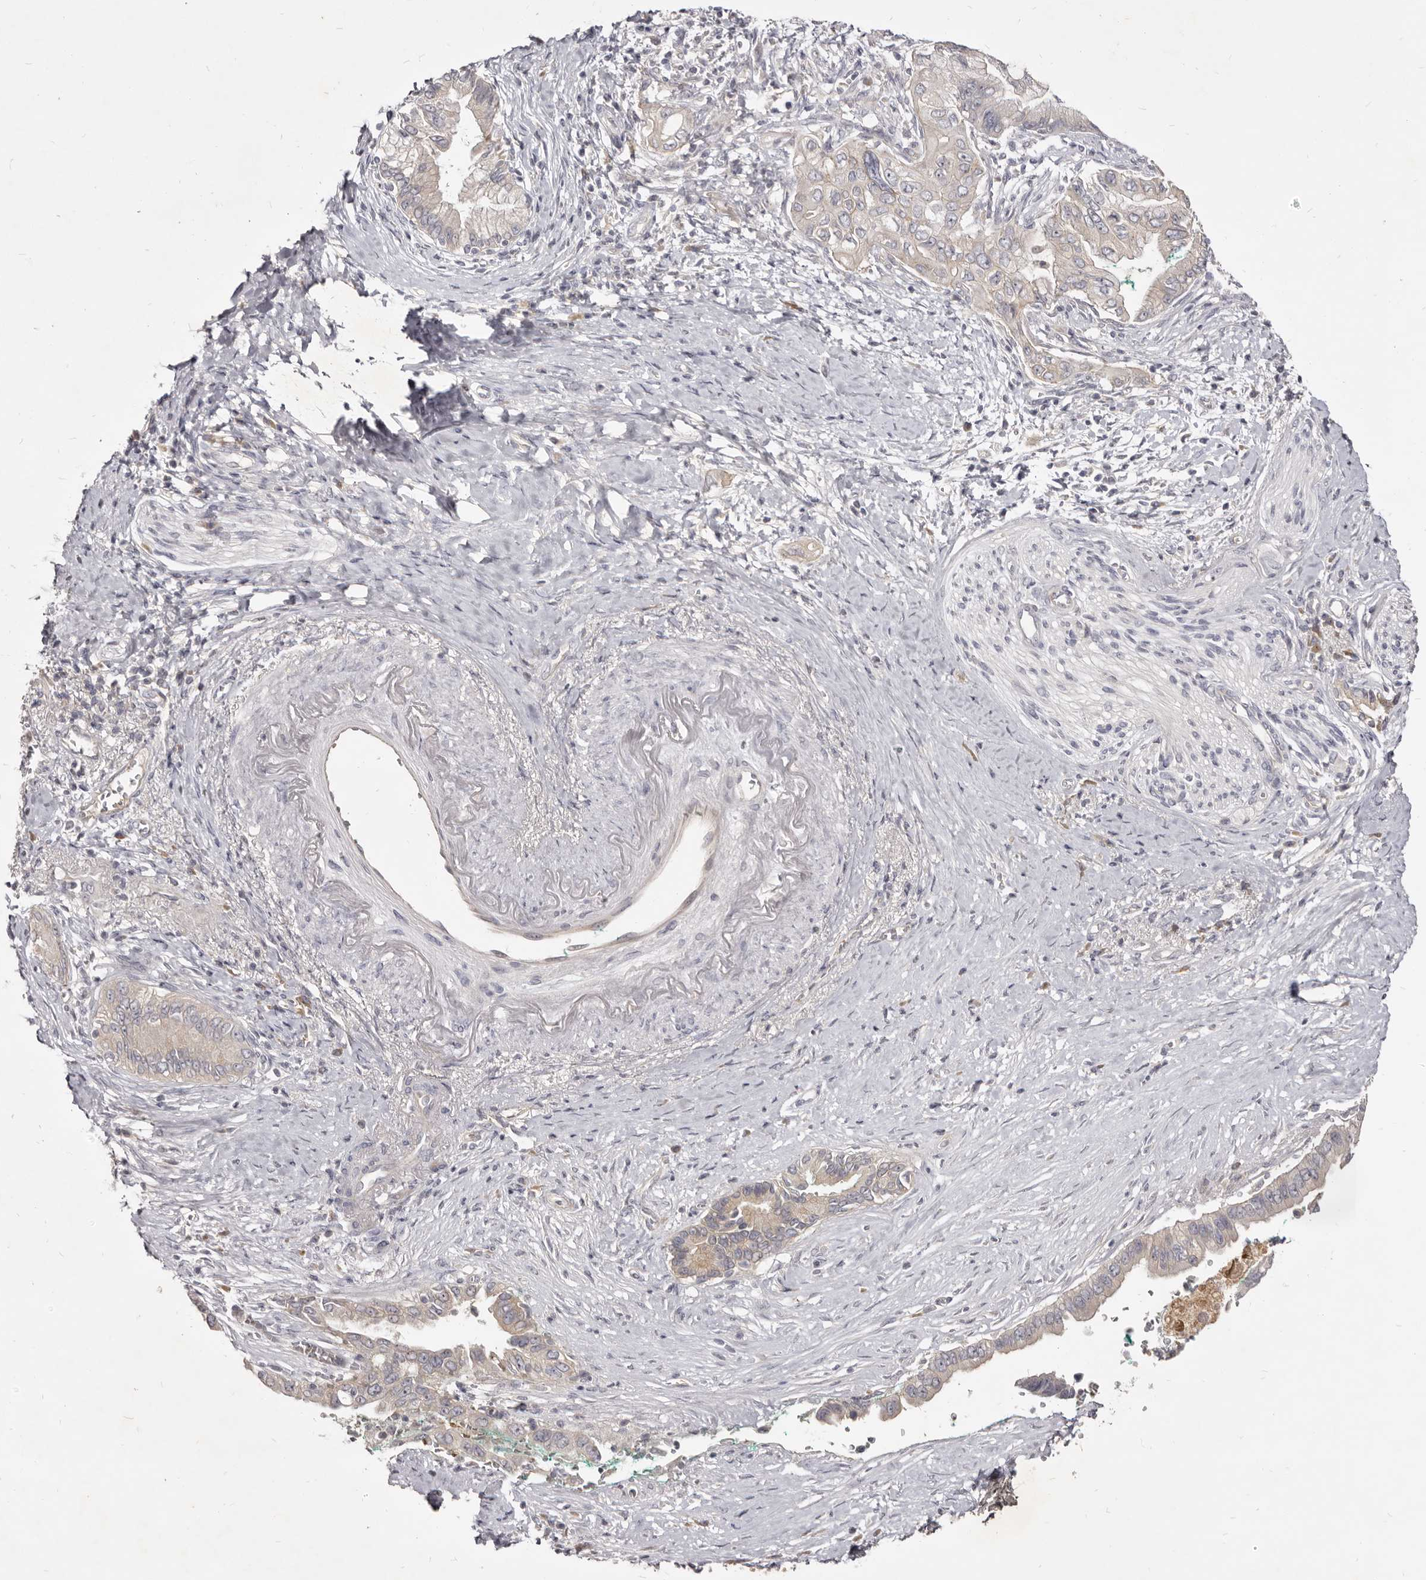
{"staining": {"intensity": "weak", "quantity": "25%-75%", "location": "cytoplasmic/membranous"}, "tissue": "pancreatic cancer", "cell_type": "Tumor cells", "image_type": "cancer", "snomed": [{"axis": "morphology", "description": "Adenocarcinoma, NOS"}, {"axis": "topography", "description": "Pancreas"}], "caption": "Protein staining exhibits weak cytoplasmic/membranous staining in about 25%-75% of tumor cells in pancreatic adenocarcinoma.", "gene": "KIF2B", "patient": {"sex": "male", "age": 78}}